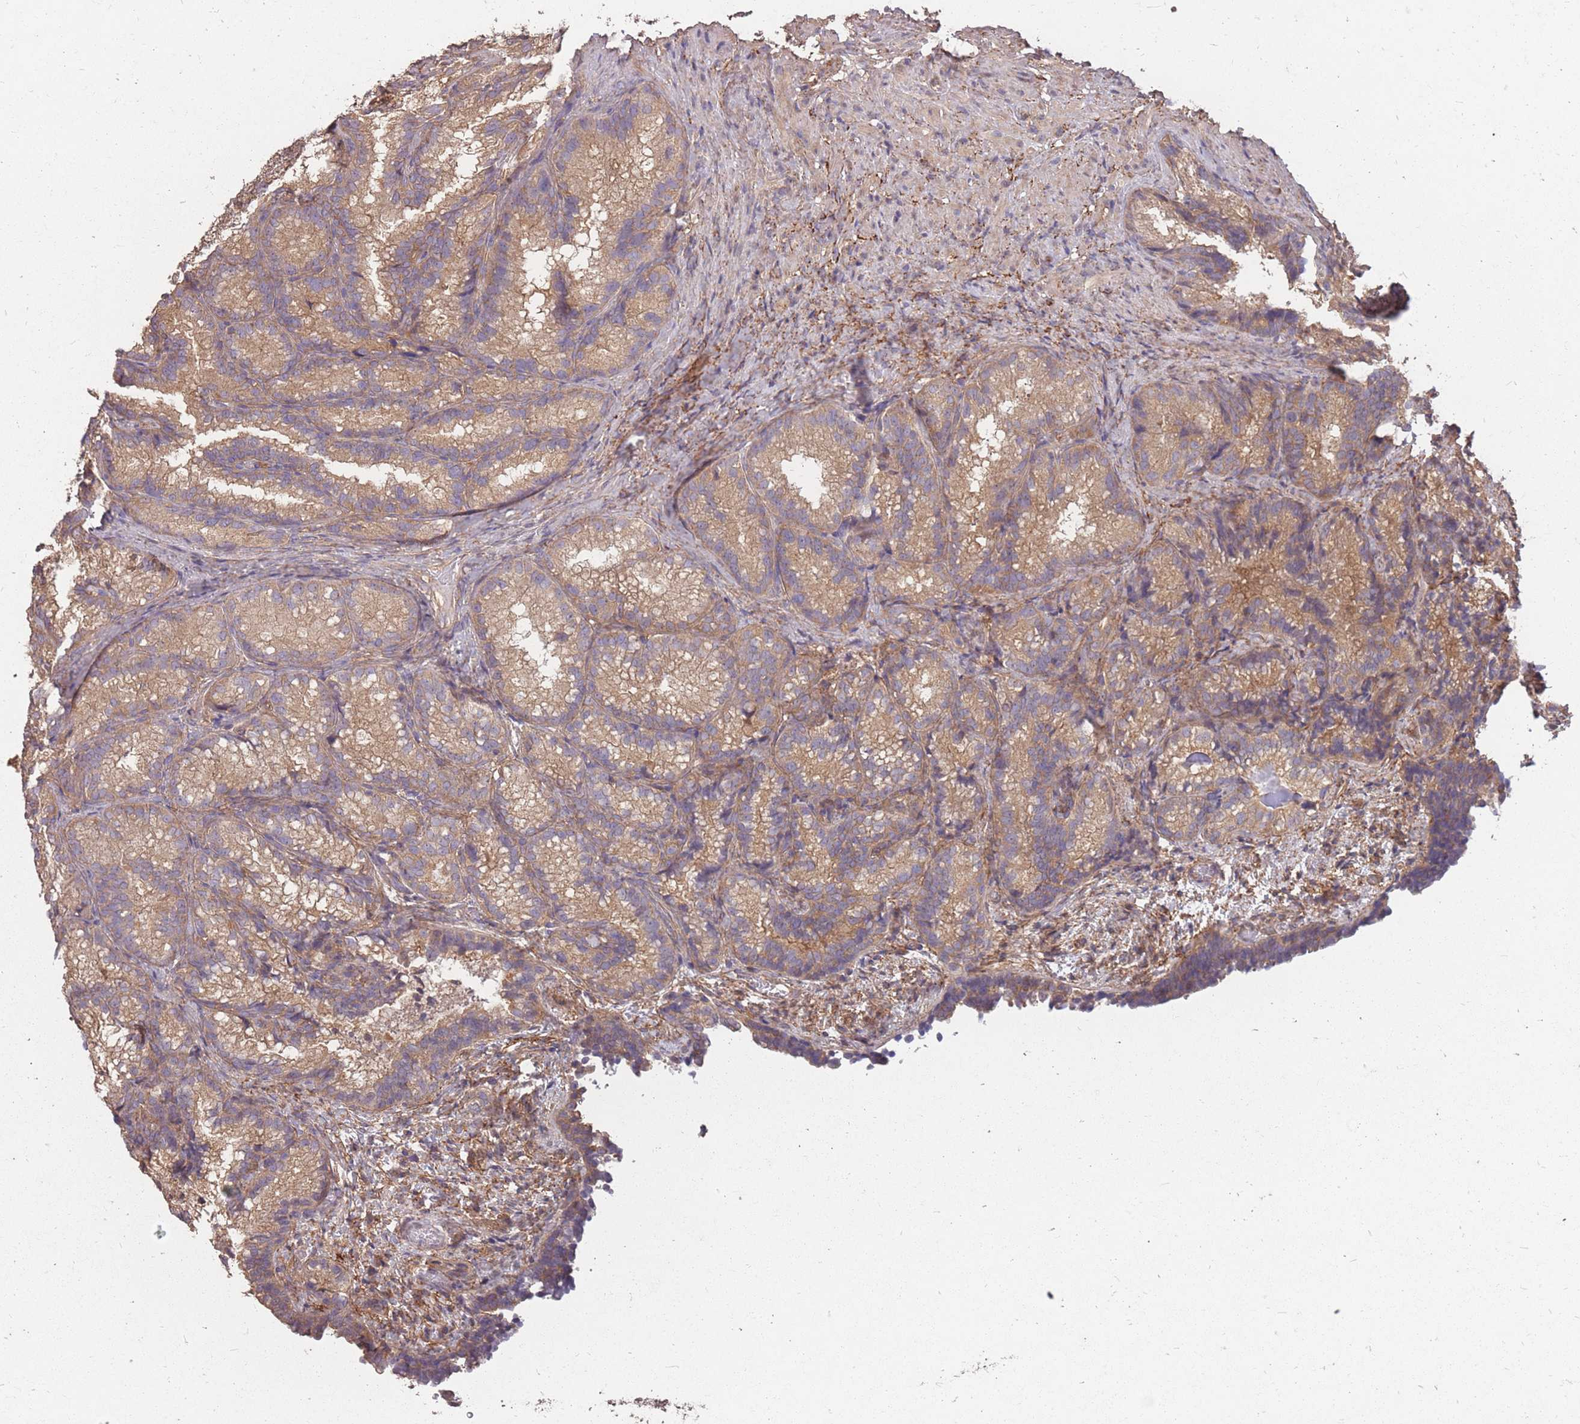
{"staining": {"intensity": "moderate", "quantity": ">75%", "location": "cytoplasmic/membranous"}, "tissue": "seminal vesicle", "cell_type": "Glandular cells", "image_type": "normal", "snomed": [{"axis": "morphology", "description": "Normal tissue, NOS"}, {"axis": "topography", "description": "Seminal veicle"}], "caption": "Immunohistochemistry (IHC) of normal human seminal vesicle reveals medium levels of moderate cytoplasmic/membranous positivity in approximately >75% of glandular cells.", "gene": "DYNC1LI2", "patient": {"sex": "male", "age": 58}}